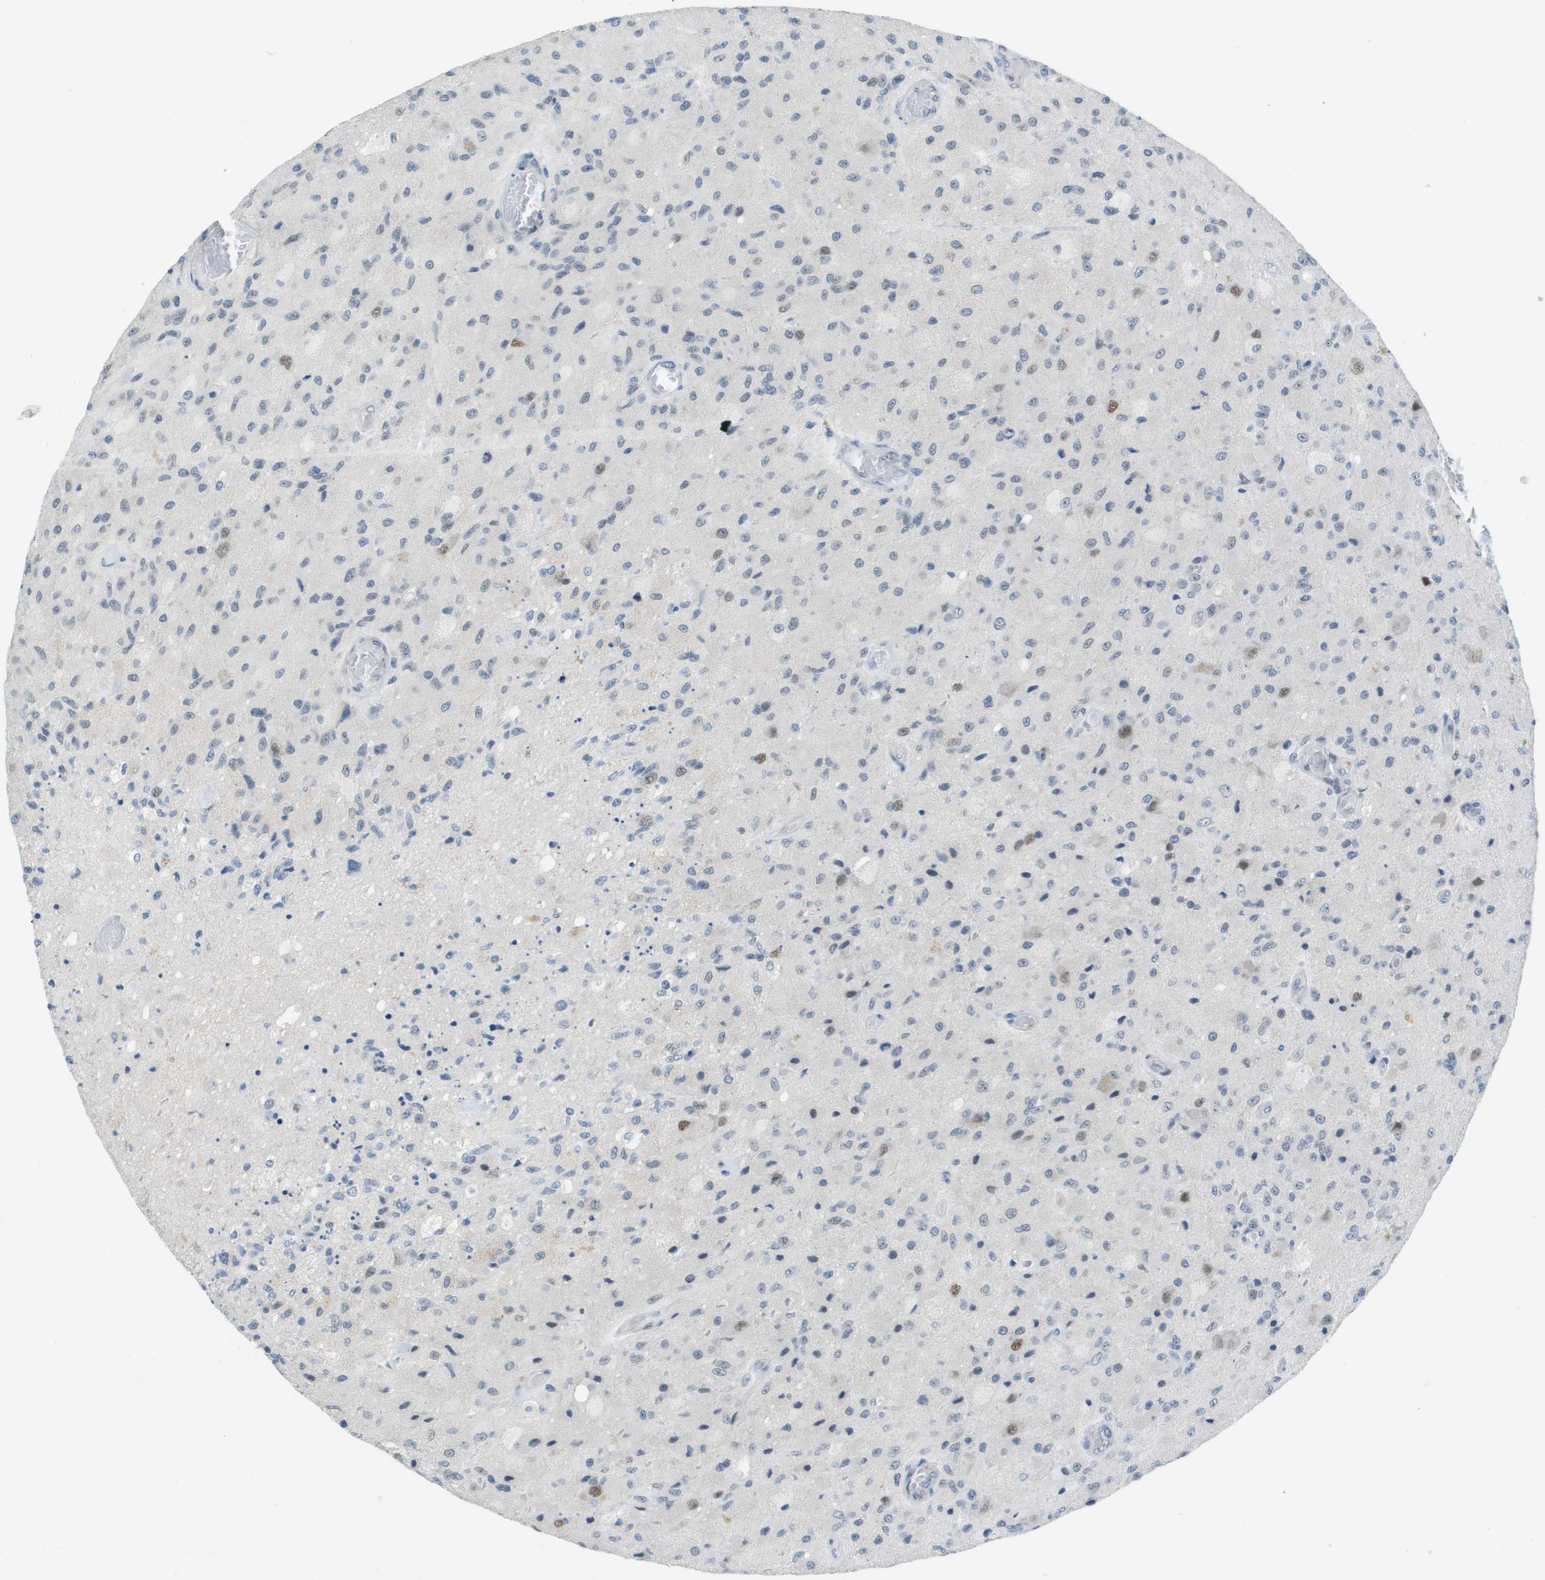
{"staining": {"intensity": "moderate", "quantity": "<25%", "location": "nuclear"}, "tissue": "glioma", "cell_type": "Tumor cells", "image_type": "cancer", "snomed": [{"axis": "morphology", "description": "Normal tissue, NOS"}, {"axis": "morphology", "description": "Glioma, malignant, High grade"}, {"axis": "topography", "description": "Cerebral cortex"}], "caption": "The photomicrograph exhibits a brown stain indicating the presence of a protein in the nuclear of tumor cells in malignant high-grade glioma.", "gene": "ARID1B", "patient": {"sex": "male", "age": 77}}